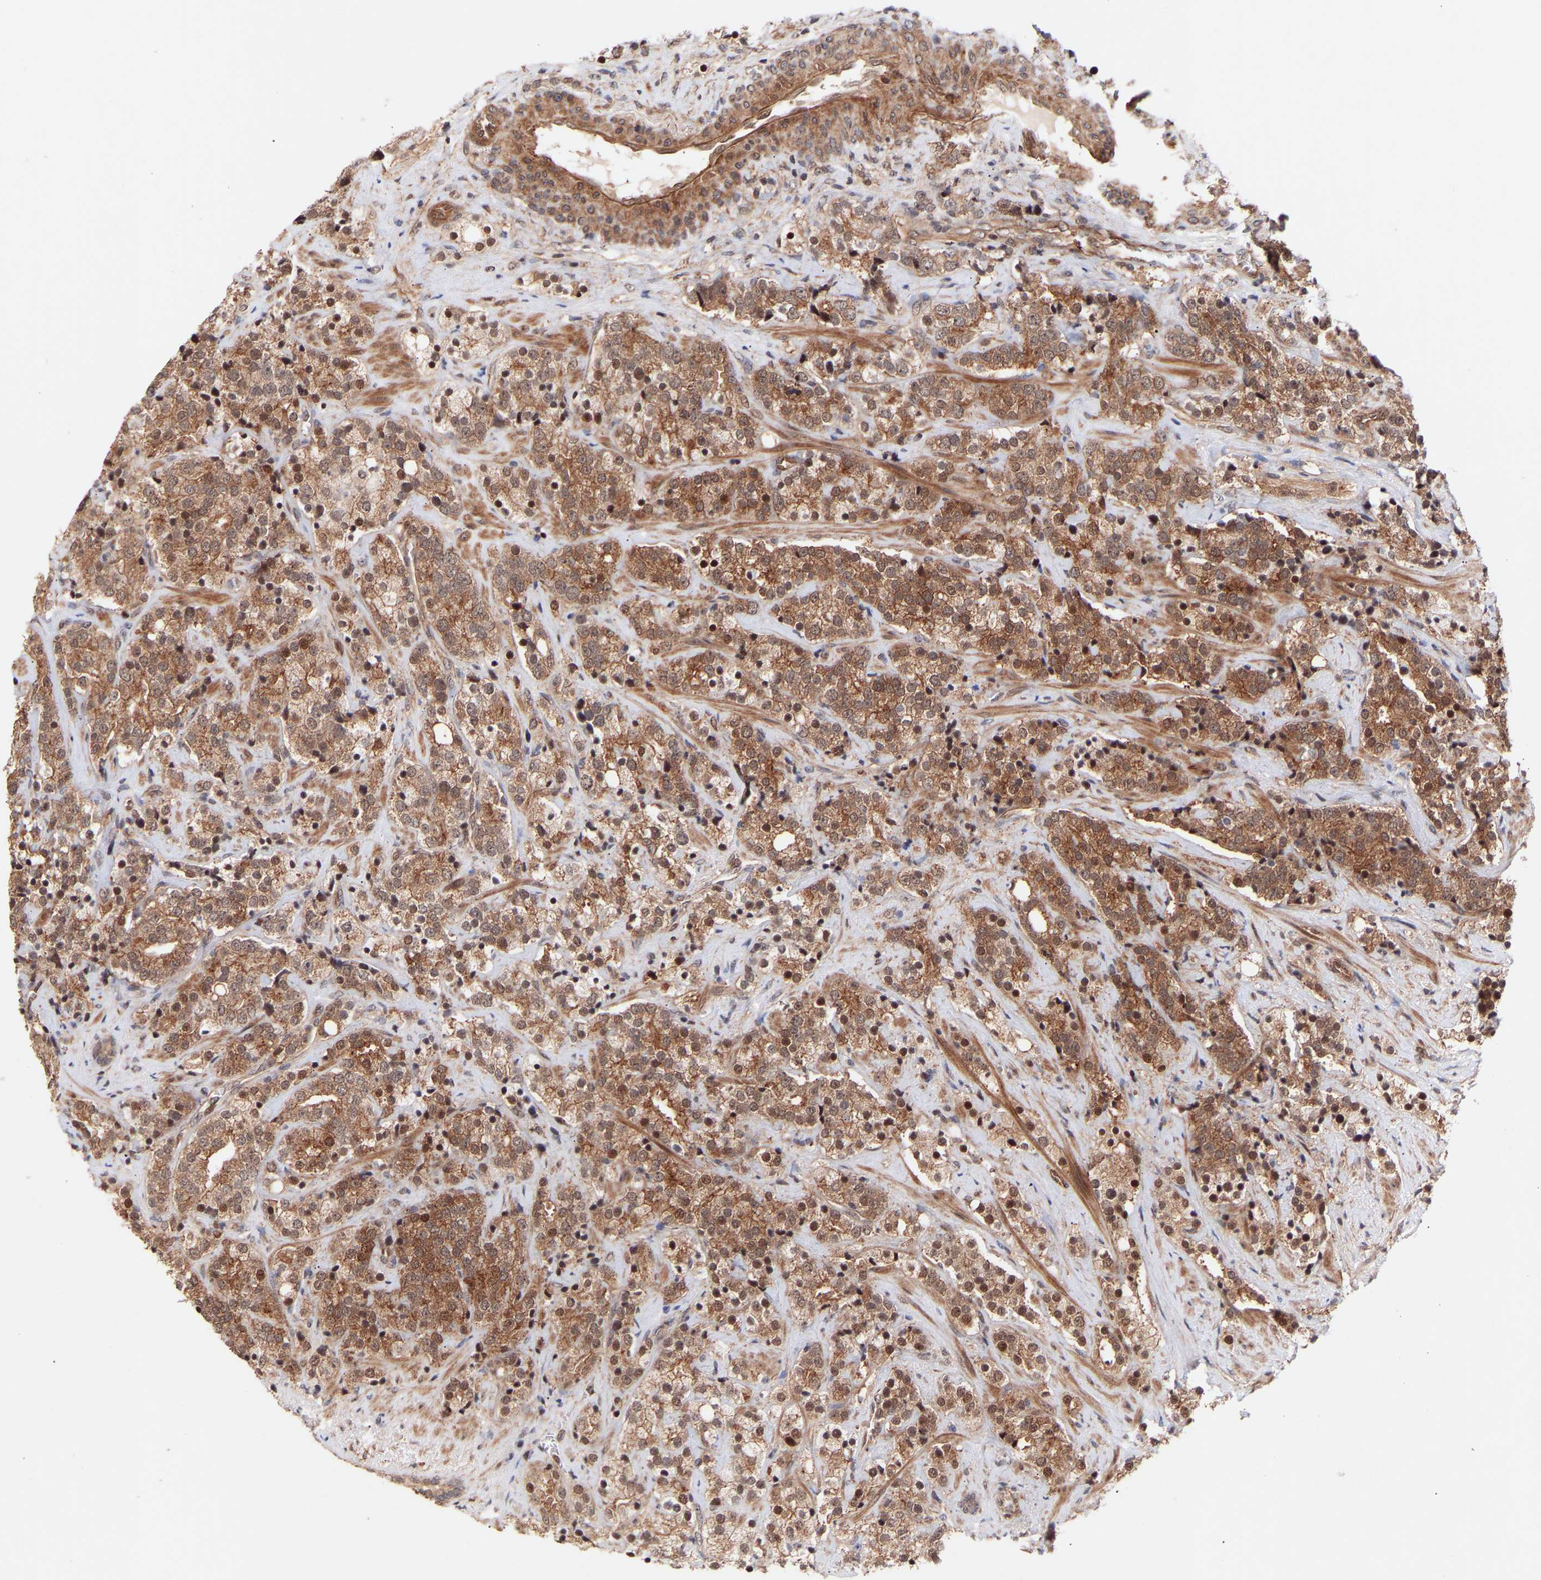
{"staining": {"intensity": "moderate", "quantity": ">75%", "location": "cytoplasmic/membranous,nuclear"}, "tissue": "prostate cancer", "cell_type": "Tumor cells", "image_type": "cancer", "snomed": [{"axis": "morphology", "description": "Adenocarcinoma, High grade"}, {"axis": "topography", "description": "Prostate"}], "caption": "IHC histopathology image of human prostate cancer stained for a protein (brown), which reveals medium levels of moderate cytoplasmic/membranous and nuclear positivity in about >75% of tumor cells.", "gene": "PDLIM5", "patient": {"sex": "male", "age": 71}}